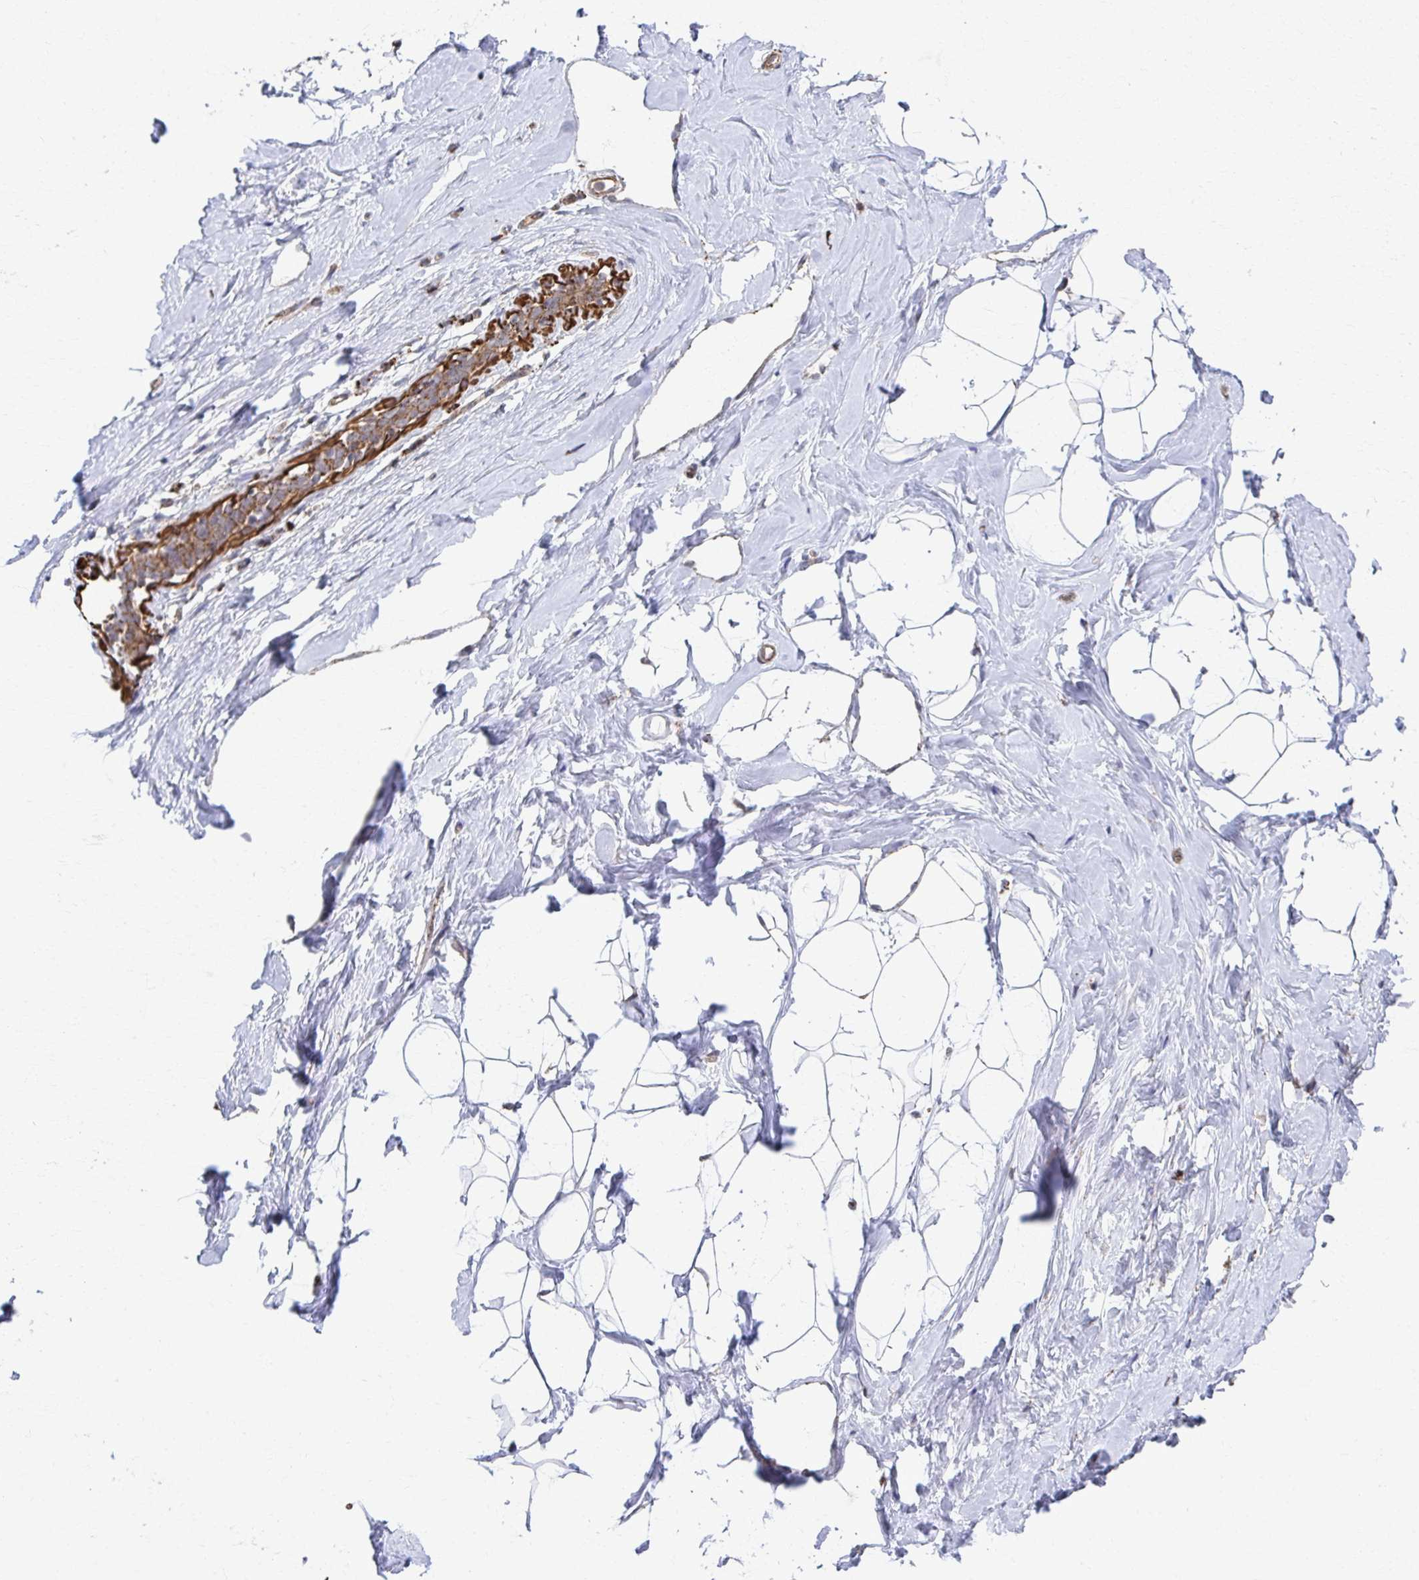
{"staining": {"intensity": "negative", "quantity": "none", "location": "none"}, "tissue": "breast", "cell_type": "Adipocytes", "image_type": "normal", "snomed": [{"axis": "morphology", "description": "Normal tissue, NOS"}, {"axis": "topography", "description": "Breast"}], "caption": "Histopathology image shows no significant protein positivity in adipocytes of benign breast. (DAB (3,3'-diaminobenzidine) immunohistochemistry (IHC), high magnification).", "gene": "KLHL34", "patient": {"sex": "female", "age": 32}}